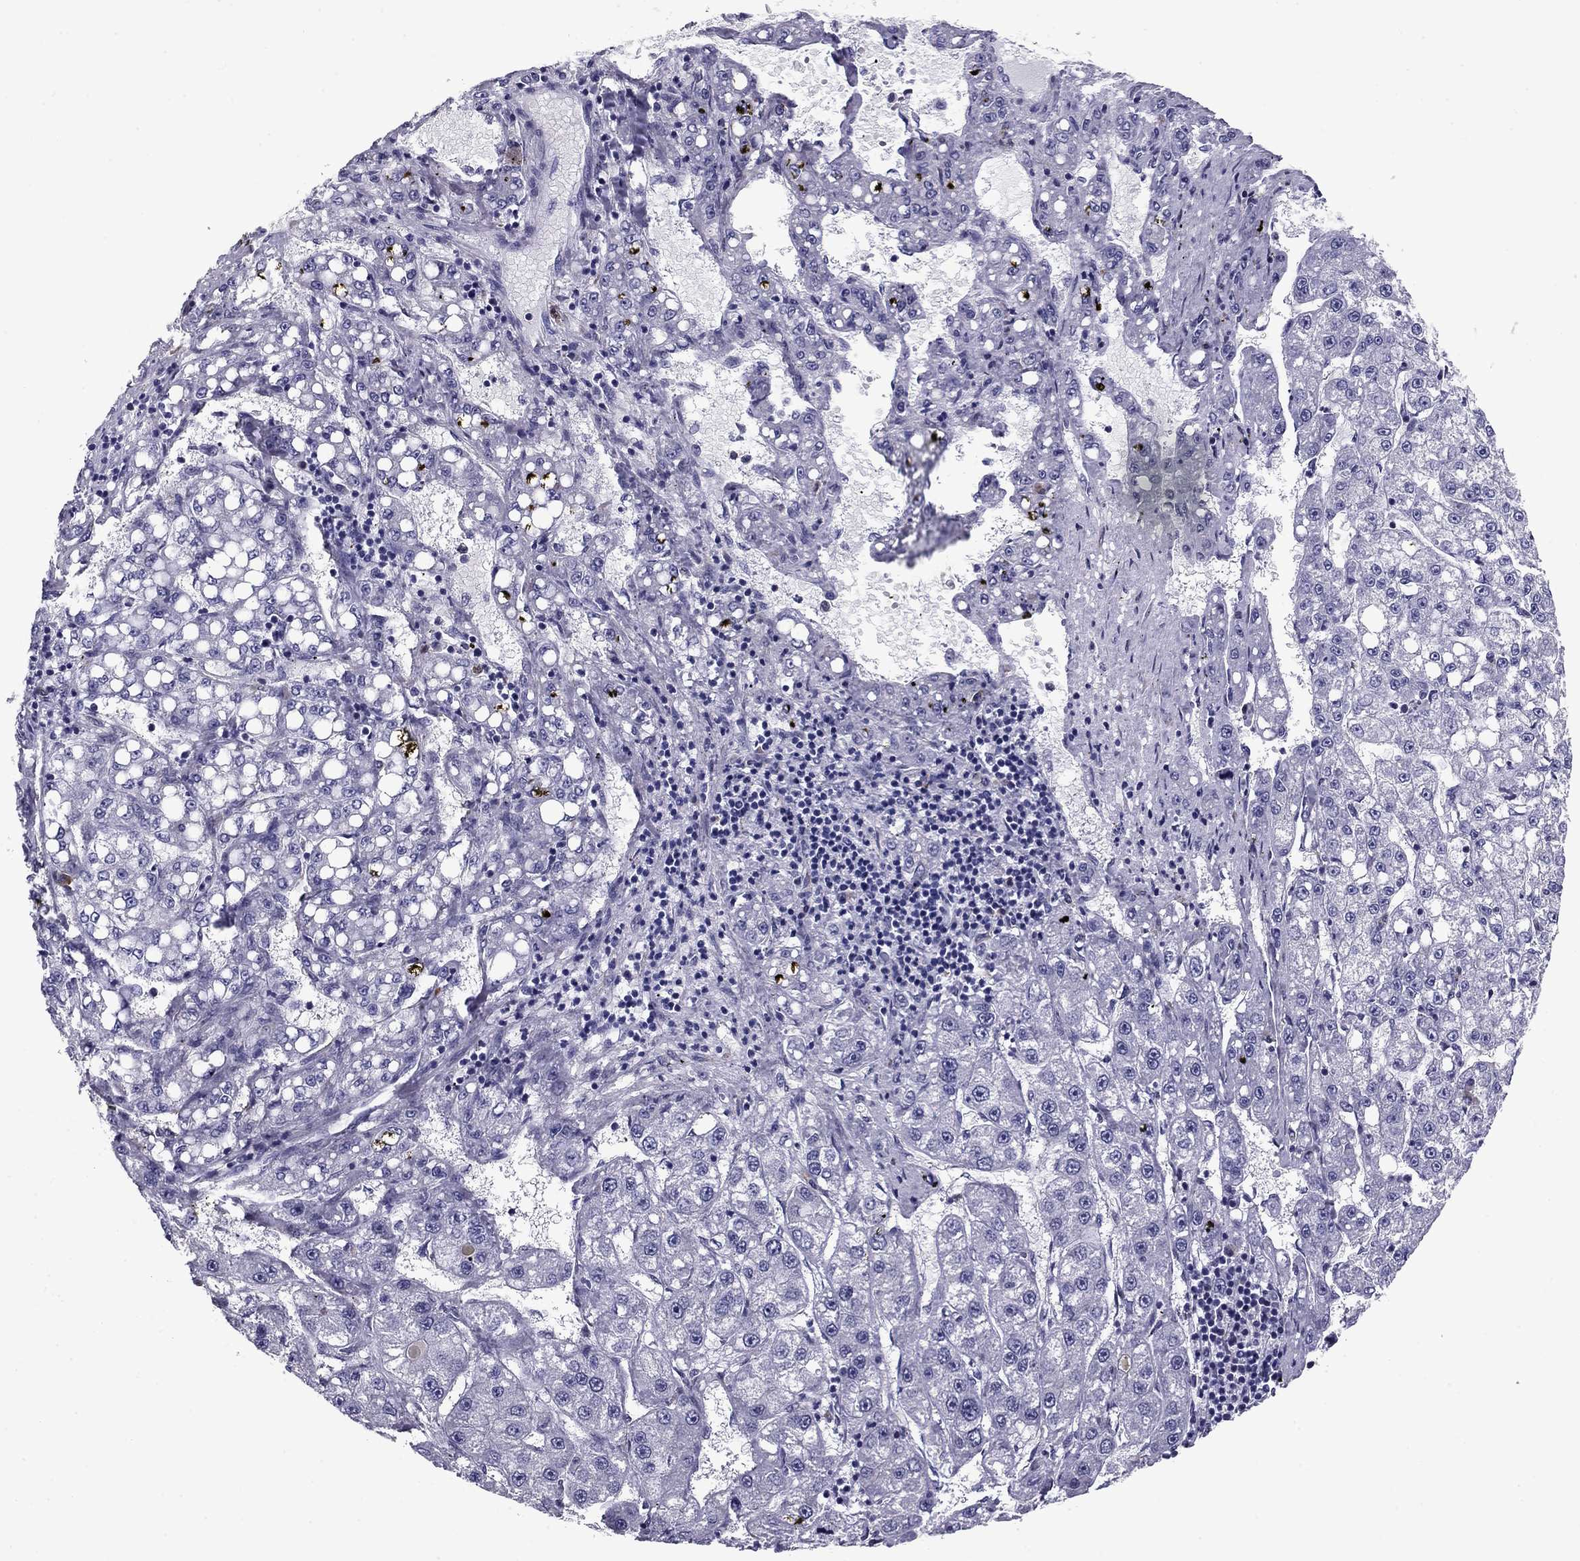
{"staining": {"intensity": "negative", "quantity": "none", "location": "none"}, "tissue": "liver cancer", "cell_type": "Tumor cells", "image_type": "cancer", "snomed": [{"axis": "morphology", "description": "Carcinoma, Hepatocellular, NOS"}, {"axis": "topography", "description": "Liver"}], "caption": "This is an immunohistochemistry (IHC) micrograph of human liver cancer. There is no positivity in tumor cells.", "gene": "TMED3", "patient": {"sex": "female", "age": 65}}